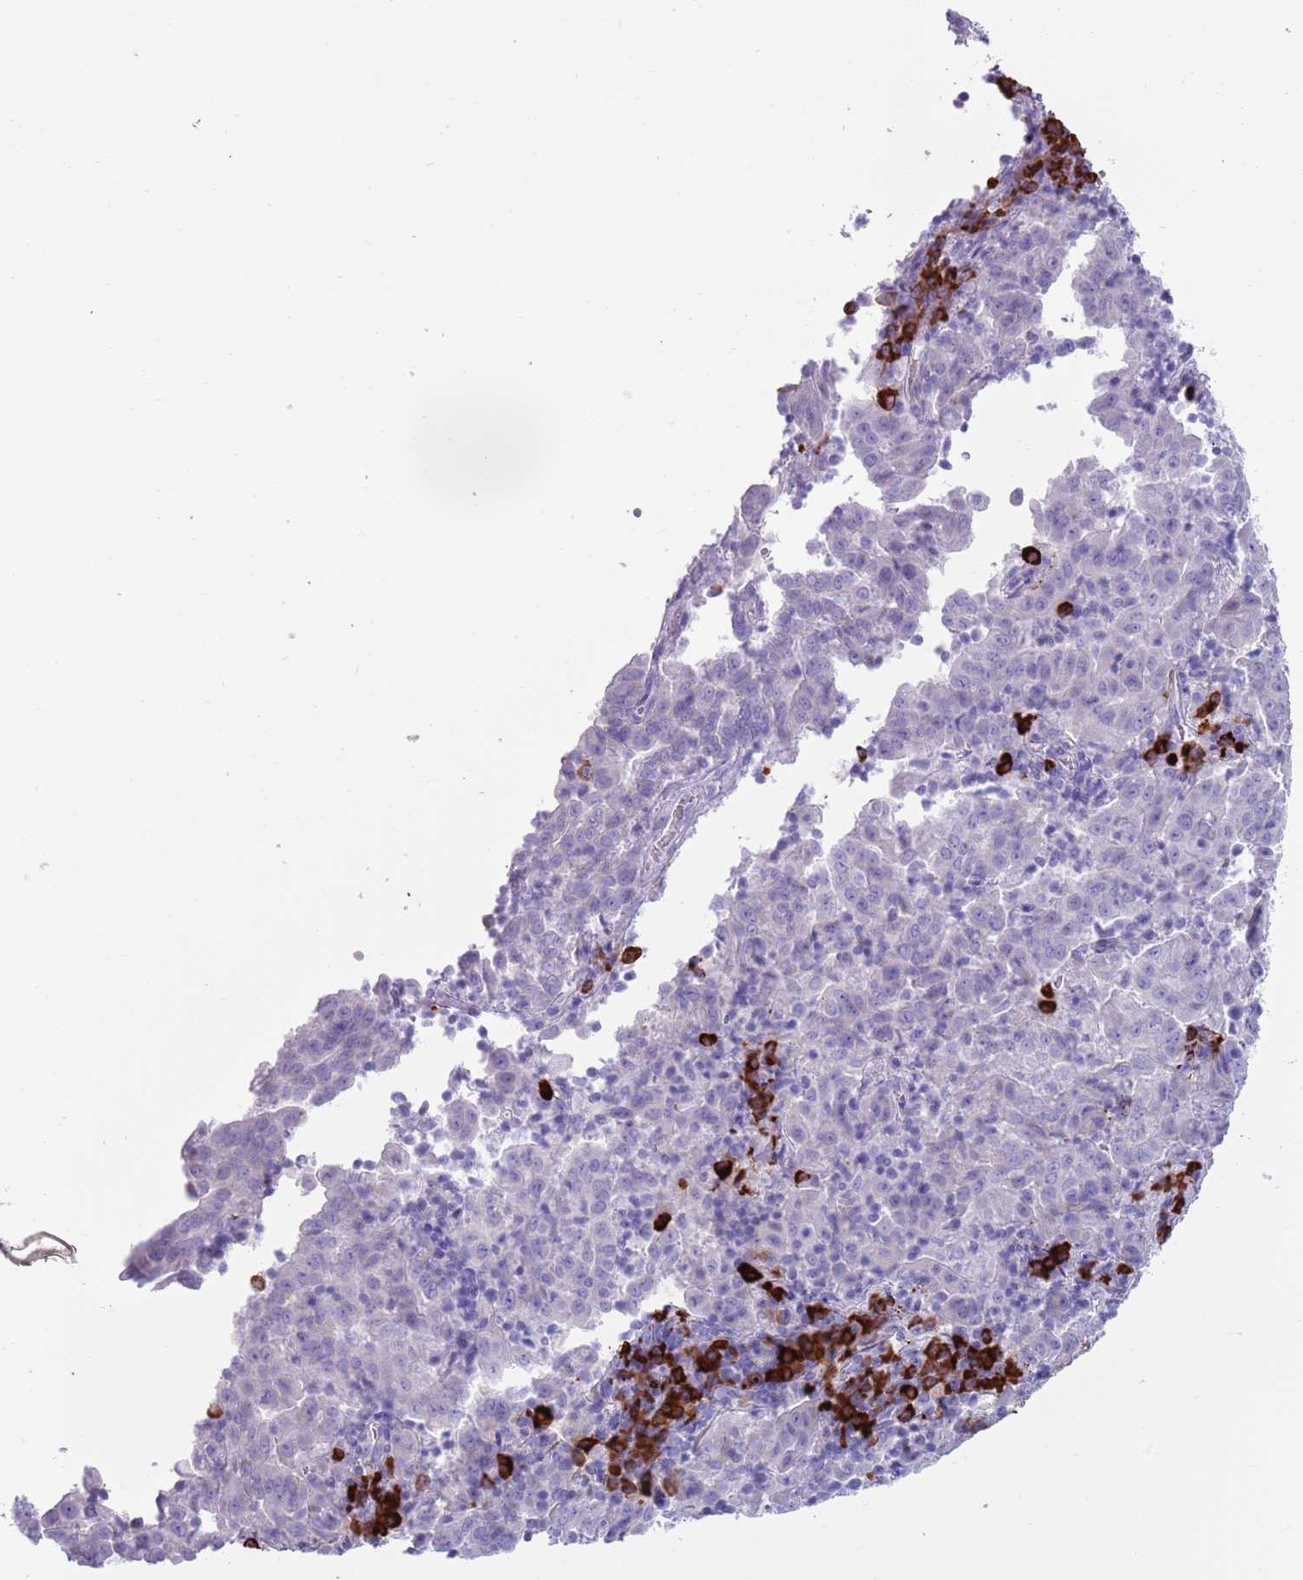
{"staining": {"intensity": "negative", "quantity": "none", "location": "none"}, "tissue": "pancreatic cancer", "cell_type": "Tumor cells", "image_type": "cancer", "snomed": [{"axis": "morphology", "description": "Adenocarcinoma, NOS"}, {"axis": "topography", "description": "Pancreas"}], "caption": "Adenocarcinoma (pancreatic) was stained to show a protein in brown. There is no significant expression in tumor cells.", "gene": "LY6G5B", "patient": {"sex": "male", "age": 63}}